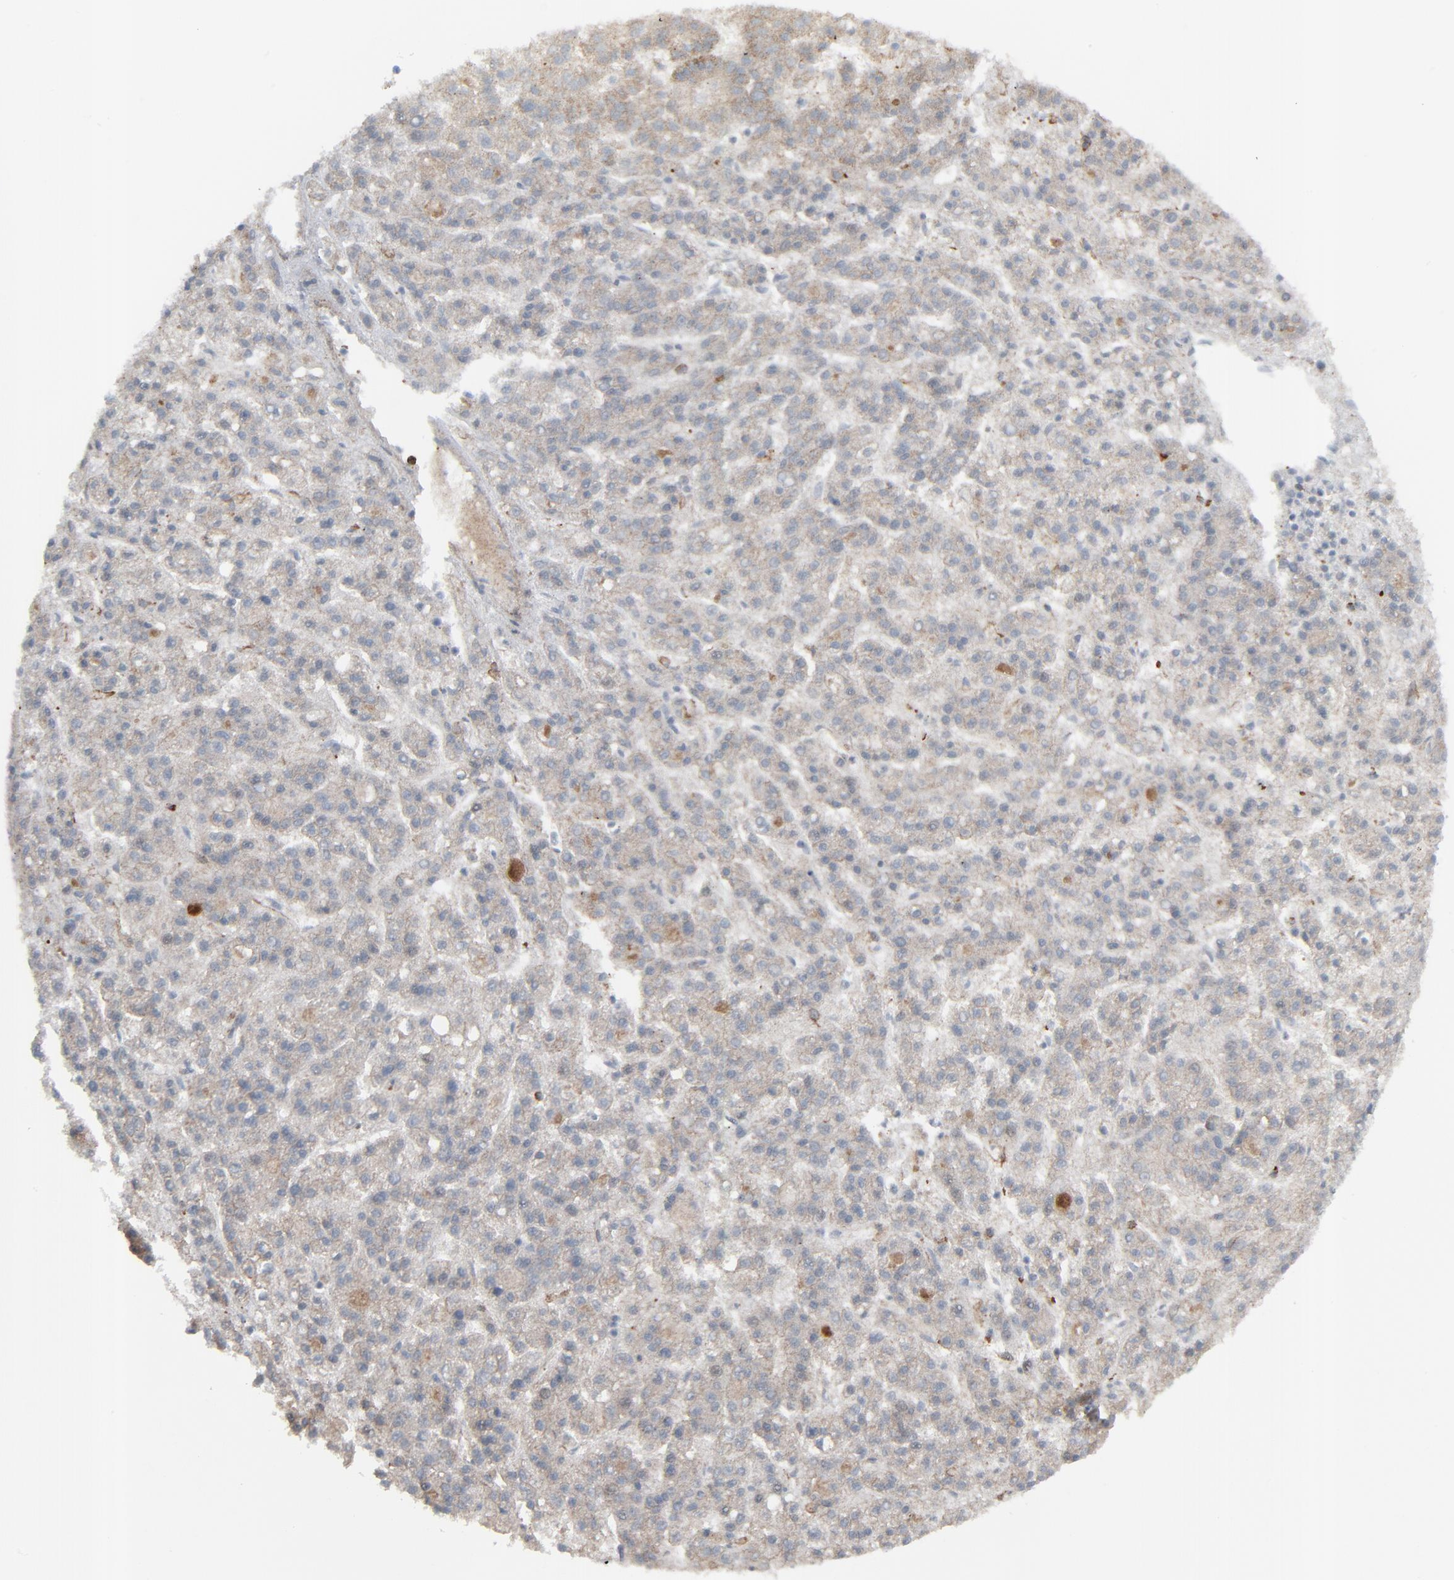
{"staining": {"intensity": "weak", "quantity": ">75%", "location": "cytoplasmic/membranous"}, "tissue": "liver cancer", "cell_type": "Tumor cells", "image_type": "cancer", "snomed": [{"axis": "morphology", "description": "Carcinoma, Hepatocellular, NOS"}, {"axis": "topography", "description": "Liver"}], "caption": "Liver hepatocellular carcinoma was stained to show a protein in brown. There is low levels of weak cytoplasmic/membranous positivity in approximately >75% of tumor cells.", "gene": "NEUROD1", "patient": {"sex": "male", "age": 70}}